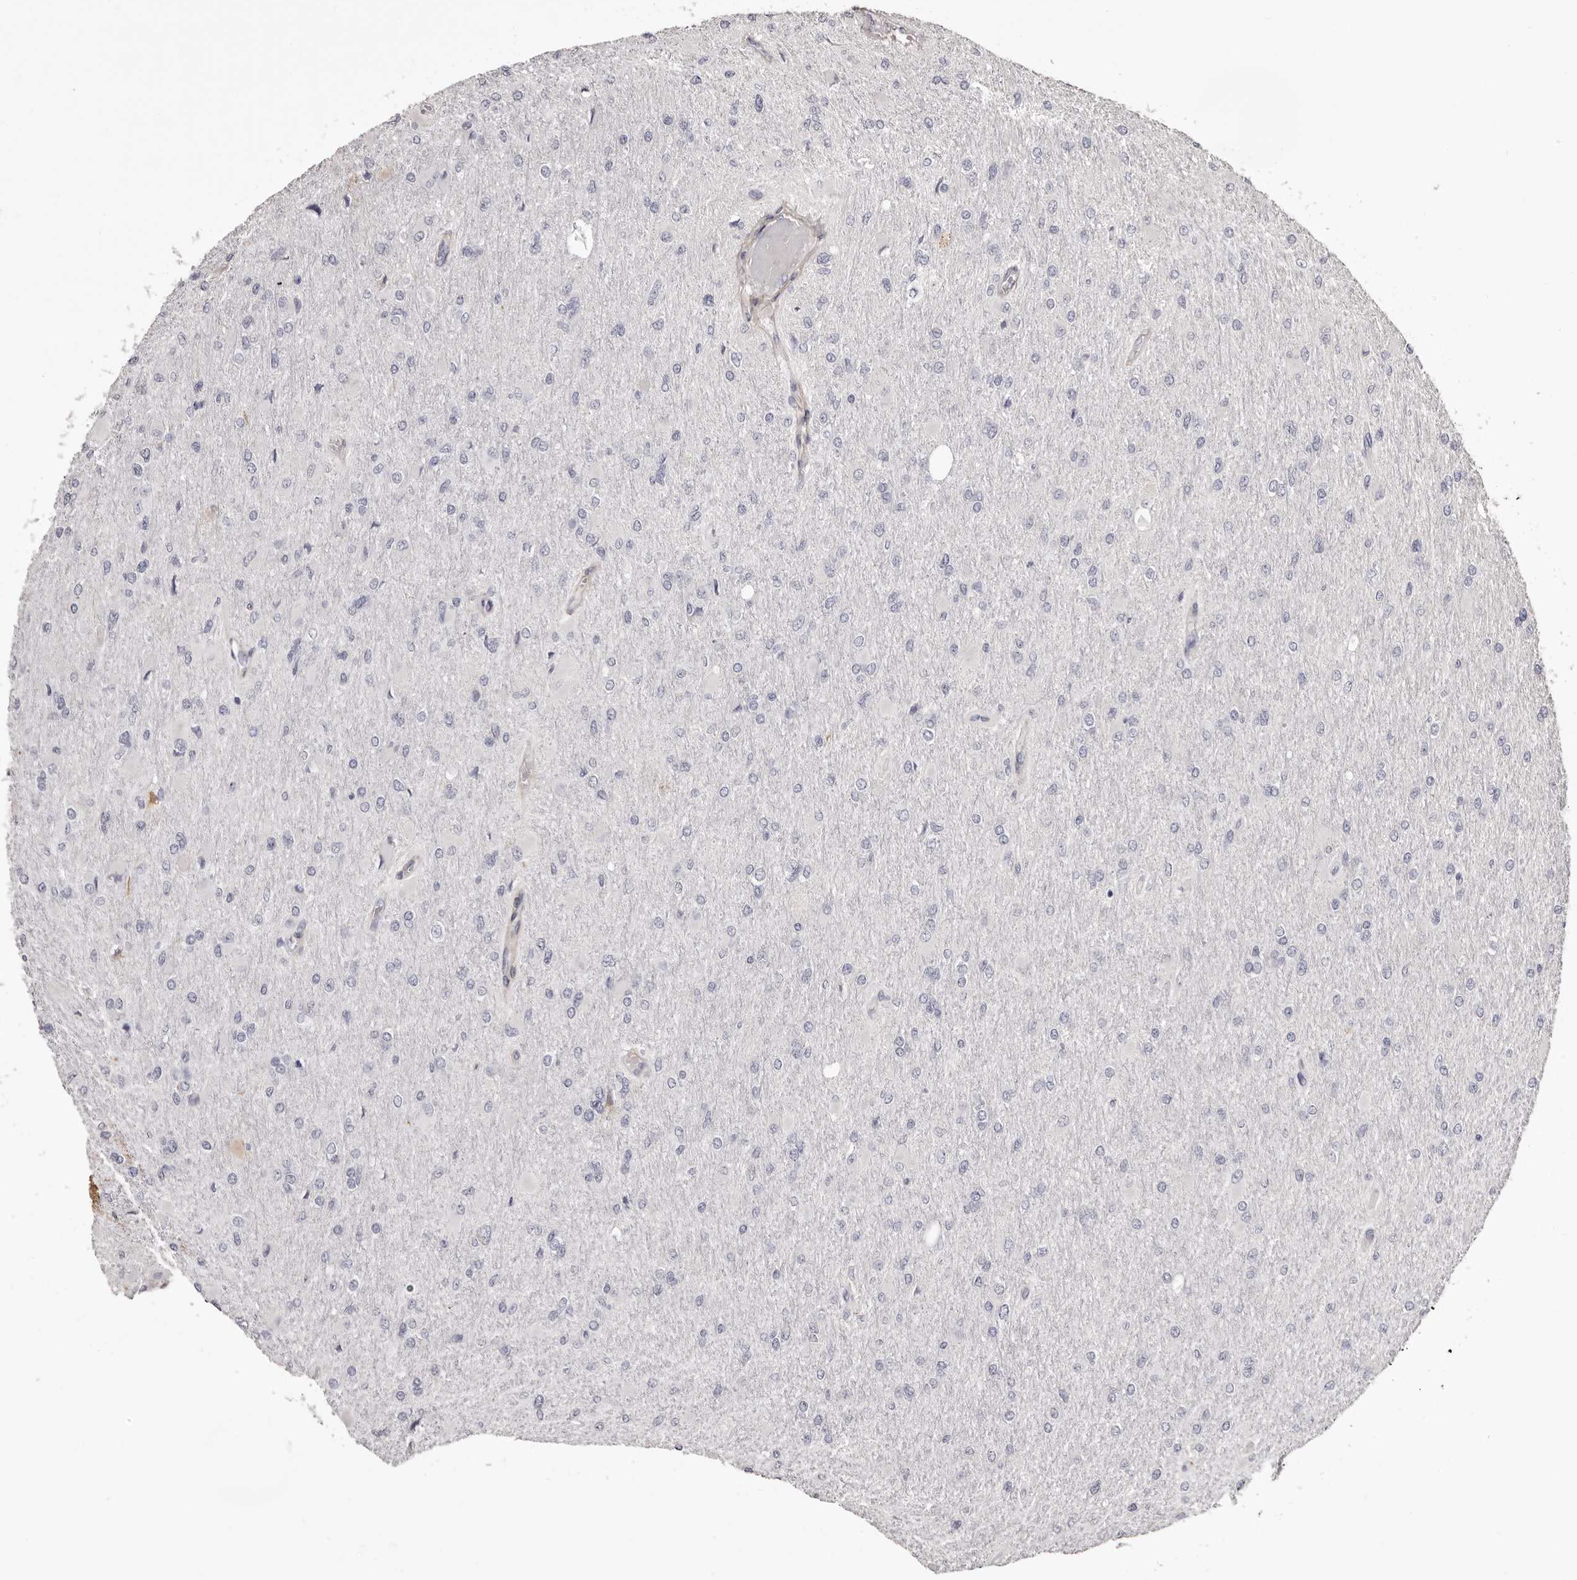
{"staining": {"intensity": "negative", "quantity": "none", "location": "none"}, "tissue": "glioma", "cell_type": "Tumor cells", "image_type": "cancer", "snomed": [{"axis": "morphology", "description": "Glioma, malignant, High grade"}, {"axis": "topography", "description": "Cerebral cortex"}], "caption": "This is an immunohistochemistry (IHC) image of glioma. There is no positivity in tumor cells.", "gene": "COL6A1", "patient": {"sex": "female", "age": 36}}